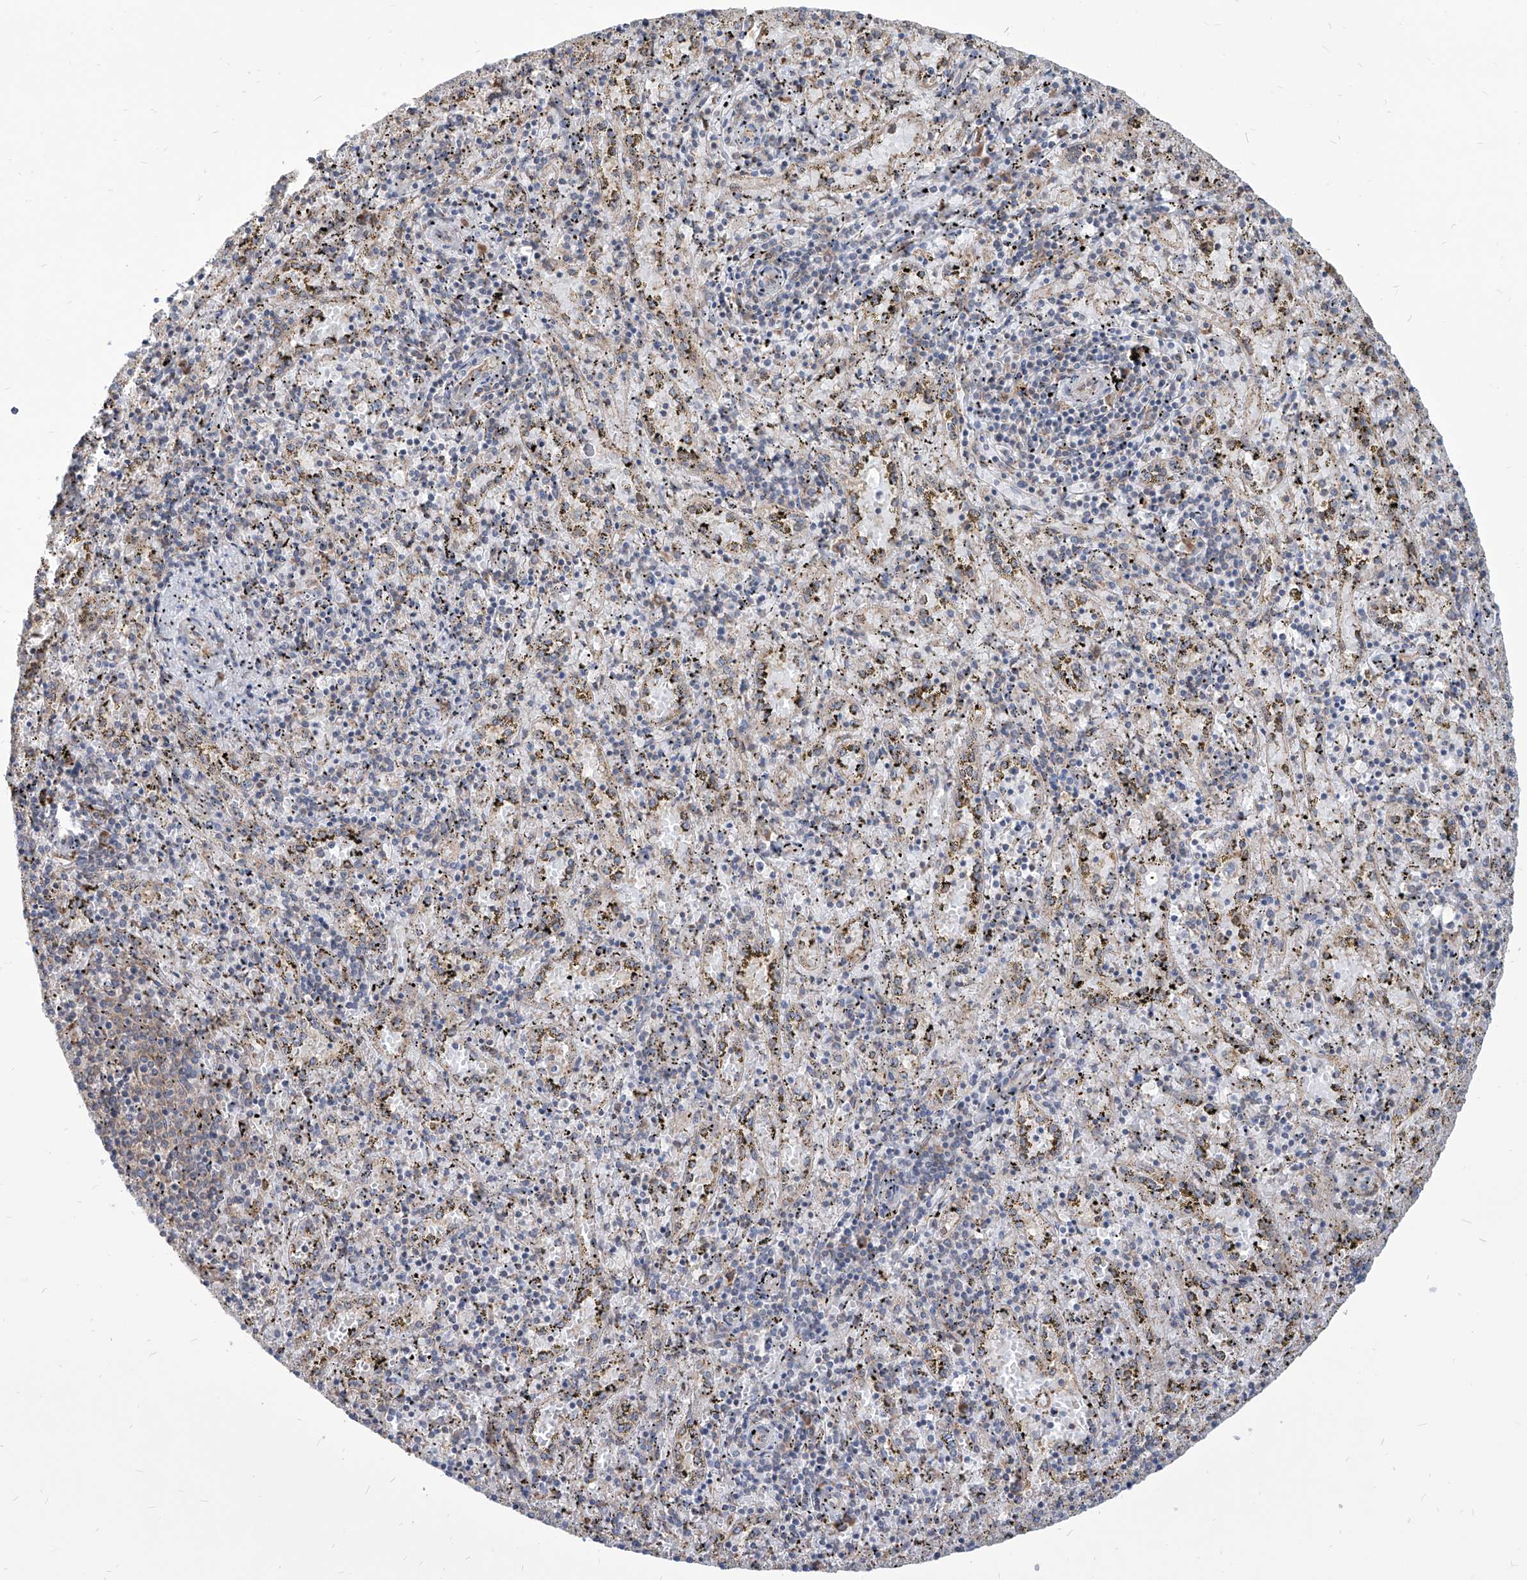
{"staining": {"intensity": "negative", "quantity": "none", "location": "none"}, "tissue": "spleen", "cell_type": "Cells in red pulp", "image_type": "normal", "snomed": [{"axis": "morphology", "description": "Normal tissue, NOS"}, {"axis": "topography", "description": "Spleen"}], "caption": "High power microscopy photomicrograph of an immunohistochemistry (IHC) photomicrograph of normal spleen, revealing no significant expression in cells in red pulp.", "gene": "FAM83B", "patient": {"sex": "male", "age": 11}}